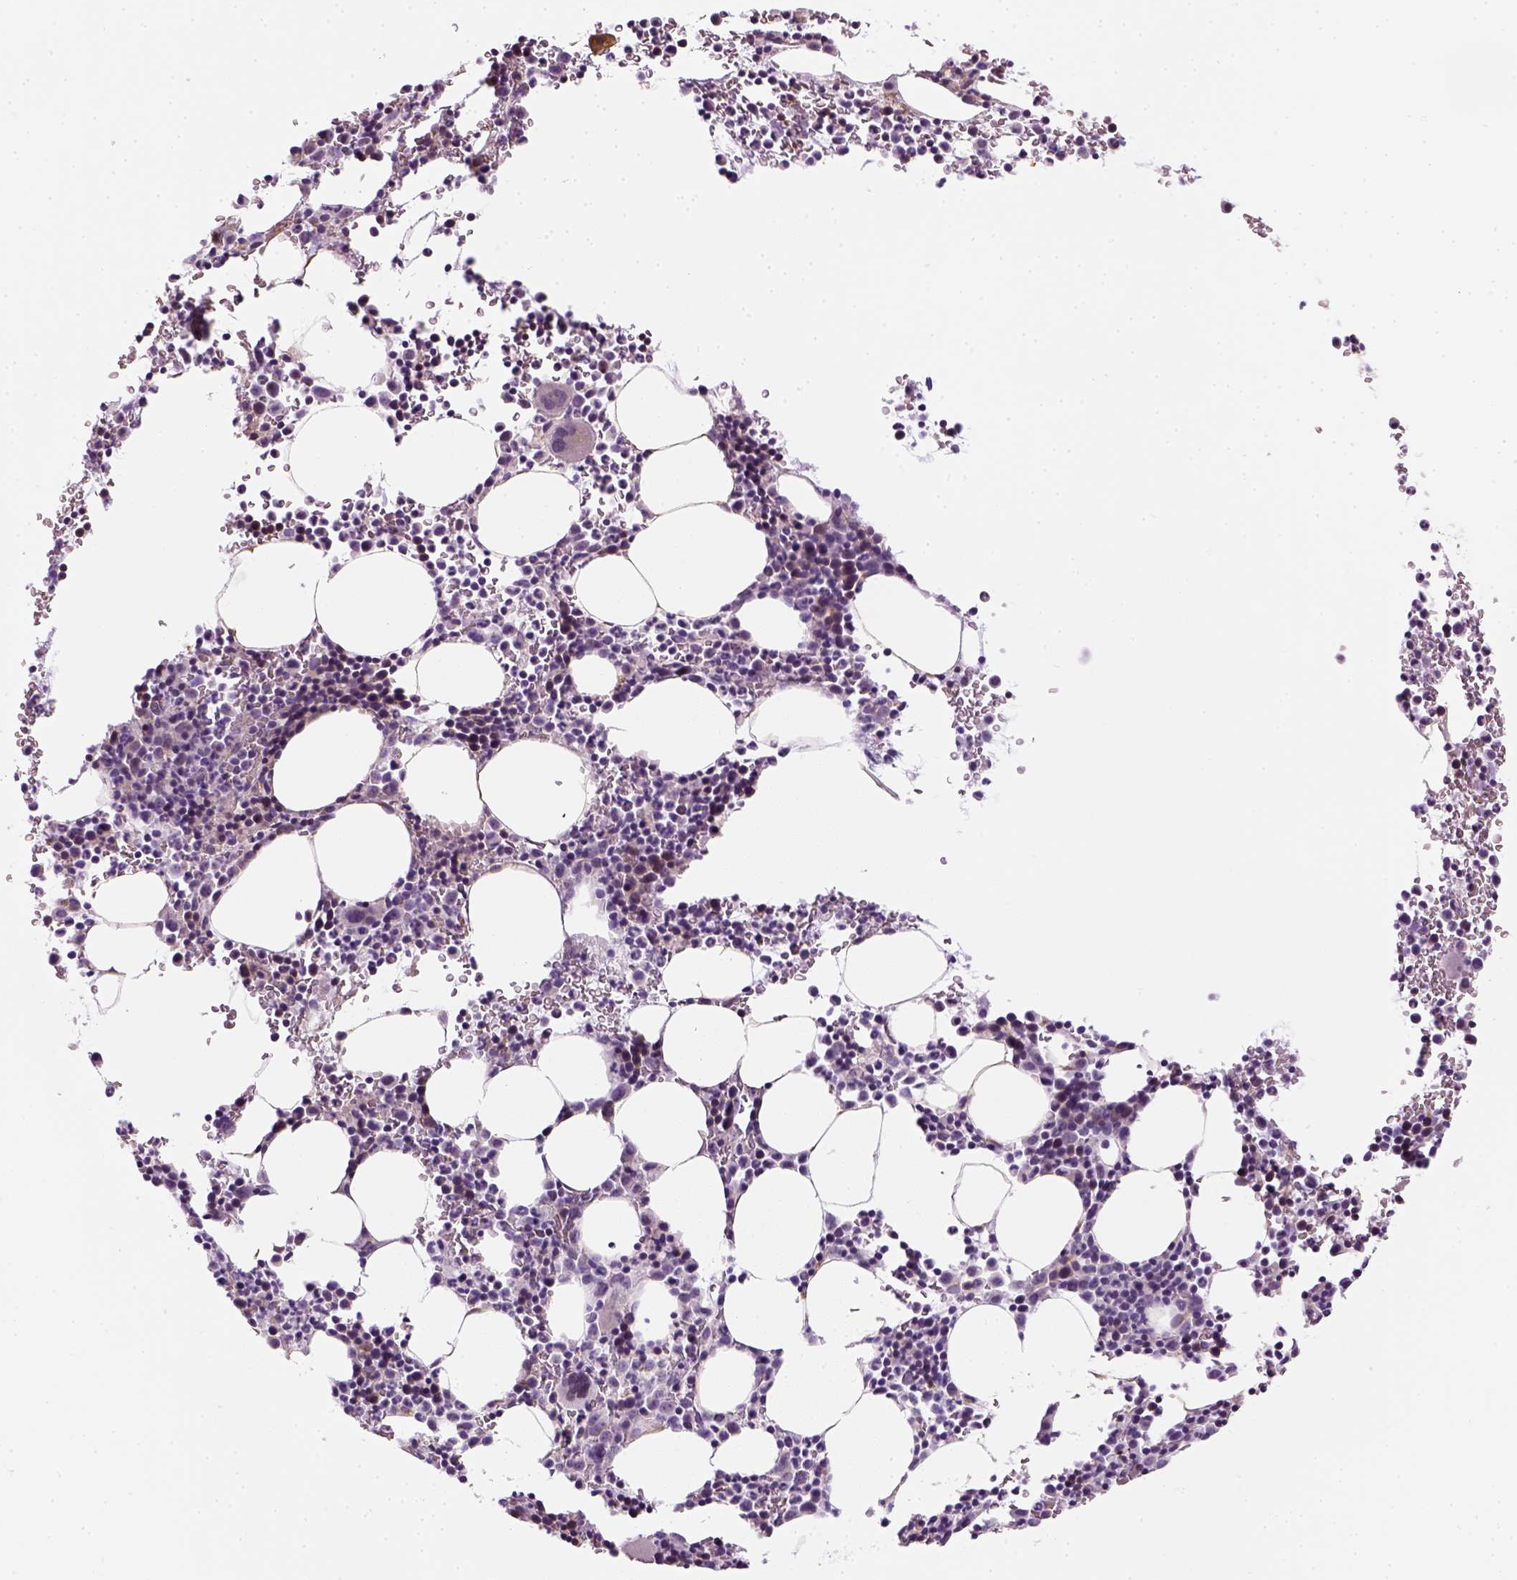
{"staining": {"intensity": "moderate", "quantity": "<25%", "location": "cytoplasmic/membranous"}, "tissue": "bone marrow", "cell_type": "Hematopoietic cells", "image_type": "normal", "snomed": [{"axis": "morphology", "description": "Normal tissue, NOS"}, {"axis": "topography", "description": "Bone marrow"}], "caption": "Immunohistochemical staining of normal bone marrow shows moderate cytoplasmic/membranous protein expression in approximately <25% of hematopoietic cells. (brown staining indicates protein expression, while blue staining denotes nuclei).", "gene": "CACNB1", "patient": {"sex": "male", "age": 58}}